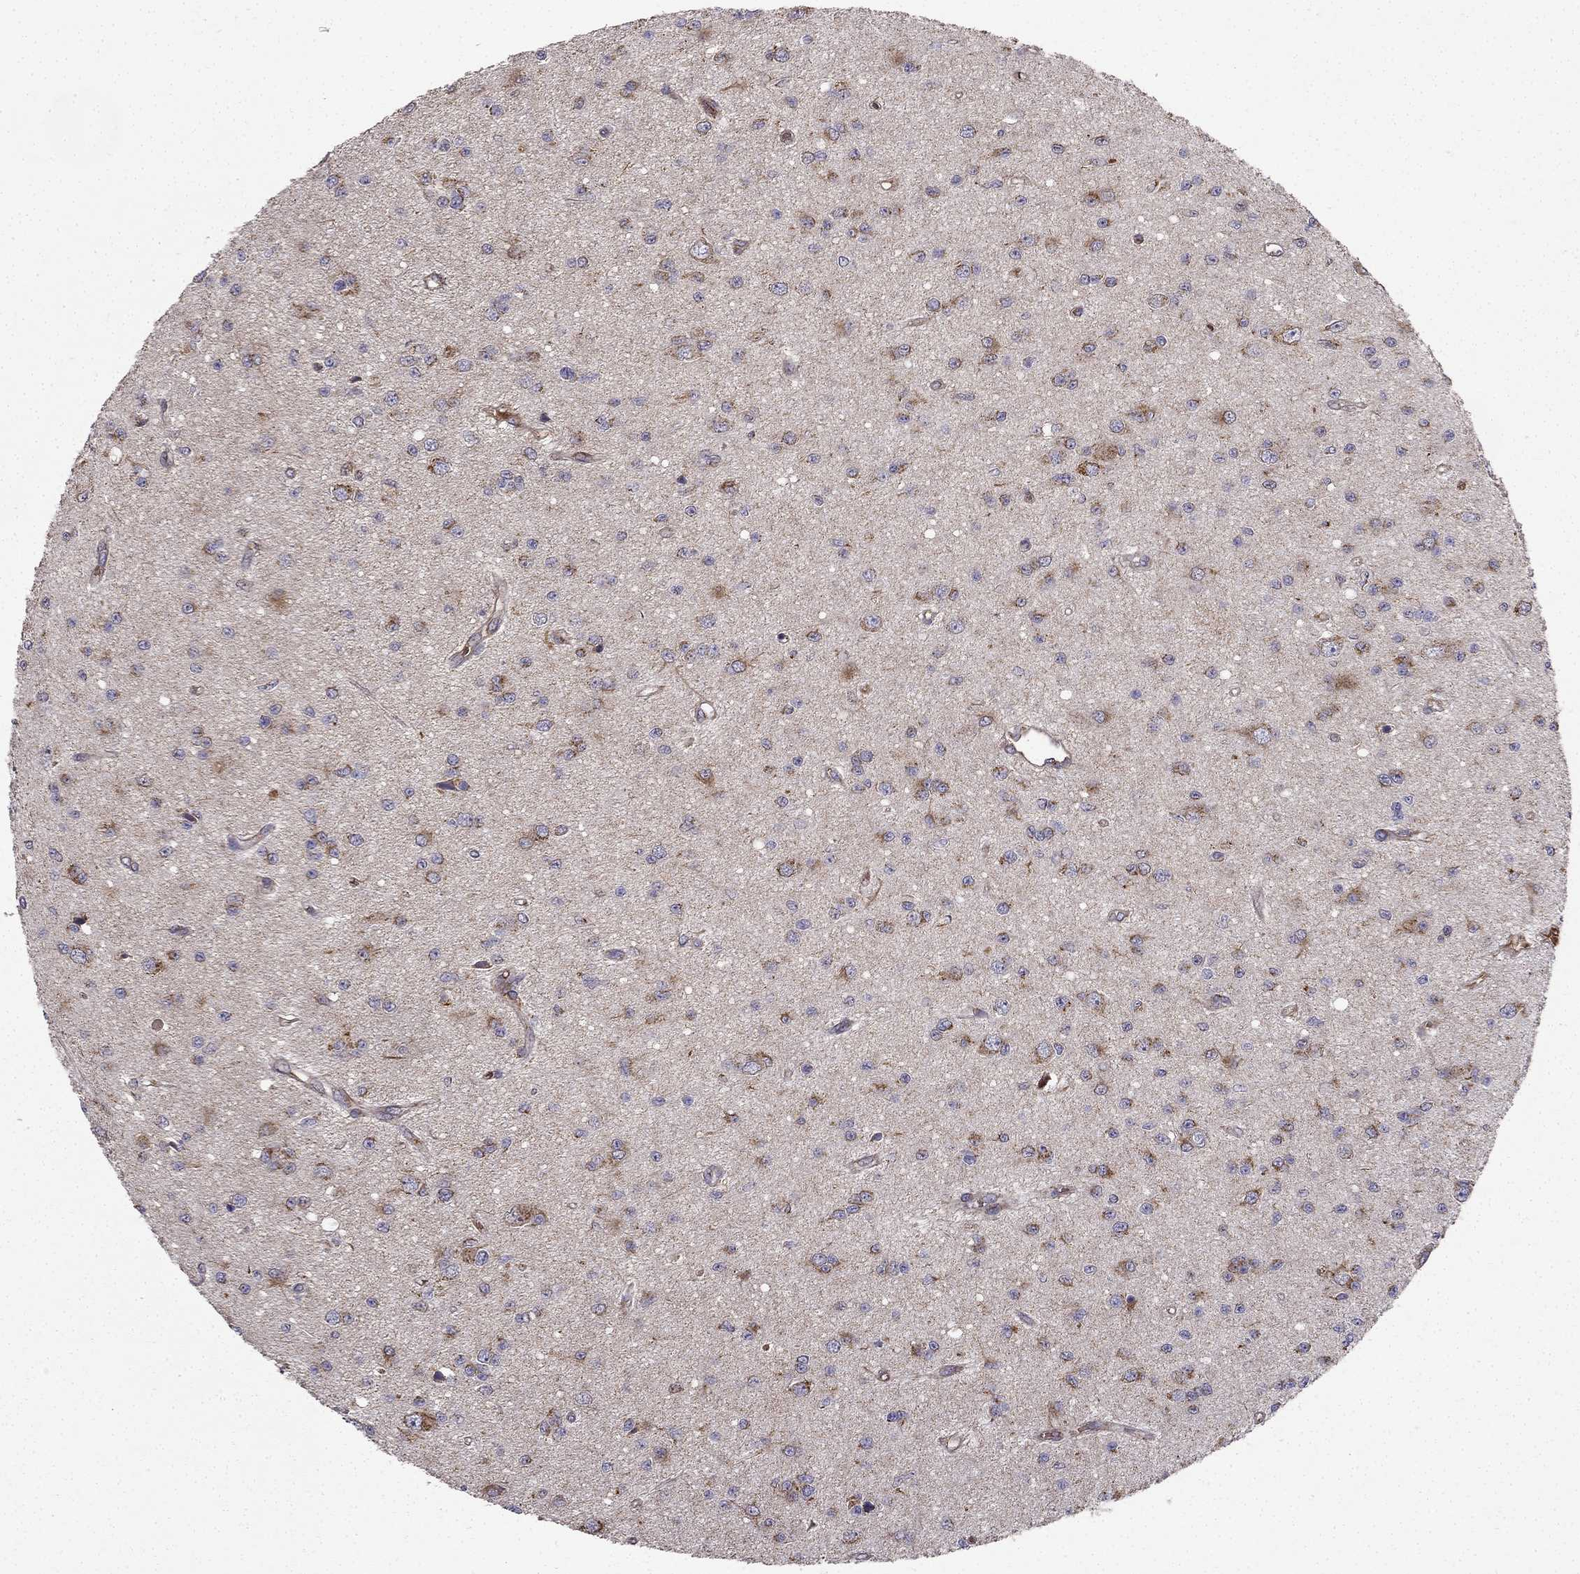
{"staining": {"intensity": "strong", "quantity": "<25%", "location": "cytoplasmic/membranous"}, "tissue": "glioma", "cell_type": "Tumor cells", "image_type": "cancer", "snomed": [{"axis": "morphology", "description": "Glioma, malignant, Low grade"}, {"axis": "topography", "description": "Brain"}], "caption": "Glioma stained with a brown dye shows strong cytoplasmic/membranous positive expression in about <25% of tumor cells.", "gene": "B4GALT7", "patient": {"sex": "female", "age": 45}}